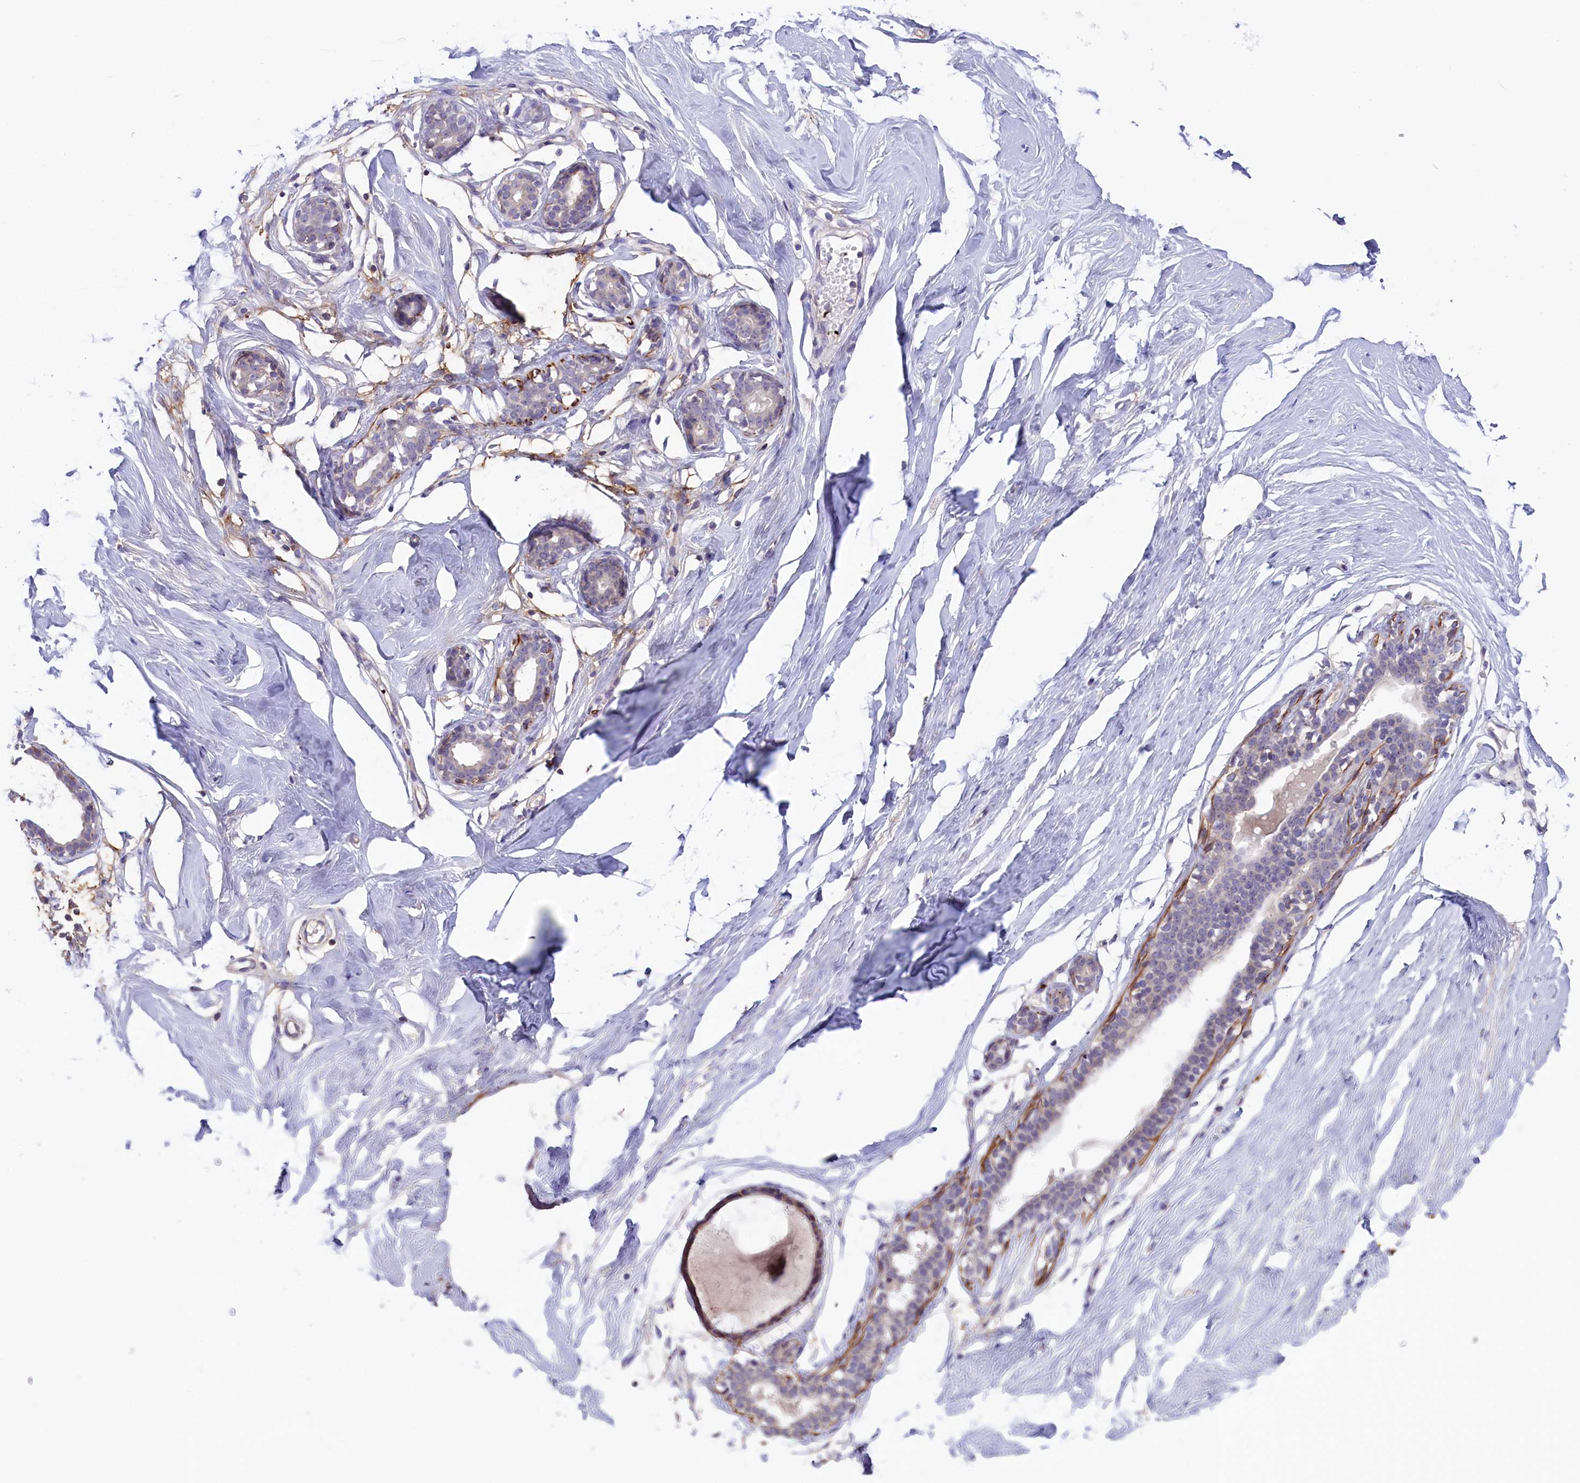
{"staining": {"intensity": "negative", "quantity": "none", "location": "none"}, "tissue": "breast", "cell_type": "Adipocytes", "image_type": "normal", "snomed": [{"axis": "morphology", "description": "Normal tissue, NOS"}, {"axis": "morphology", "description": "Adenoma, NOS"}, {"axis": "topography", "description": "Breast"}], "caption": "High magnification brightfield microscopy of normal breast stained with DAB (3,3'-diaminobenzidine) (brown) and counterstained with hematoxylin (blue): adipocytes show no significant staining.", "gene": "HEATR3", "patient": {"sex": "female", "age": 23}}